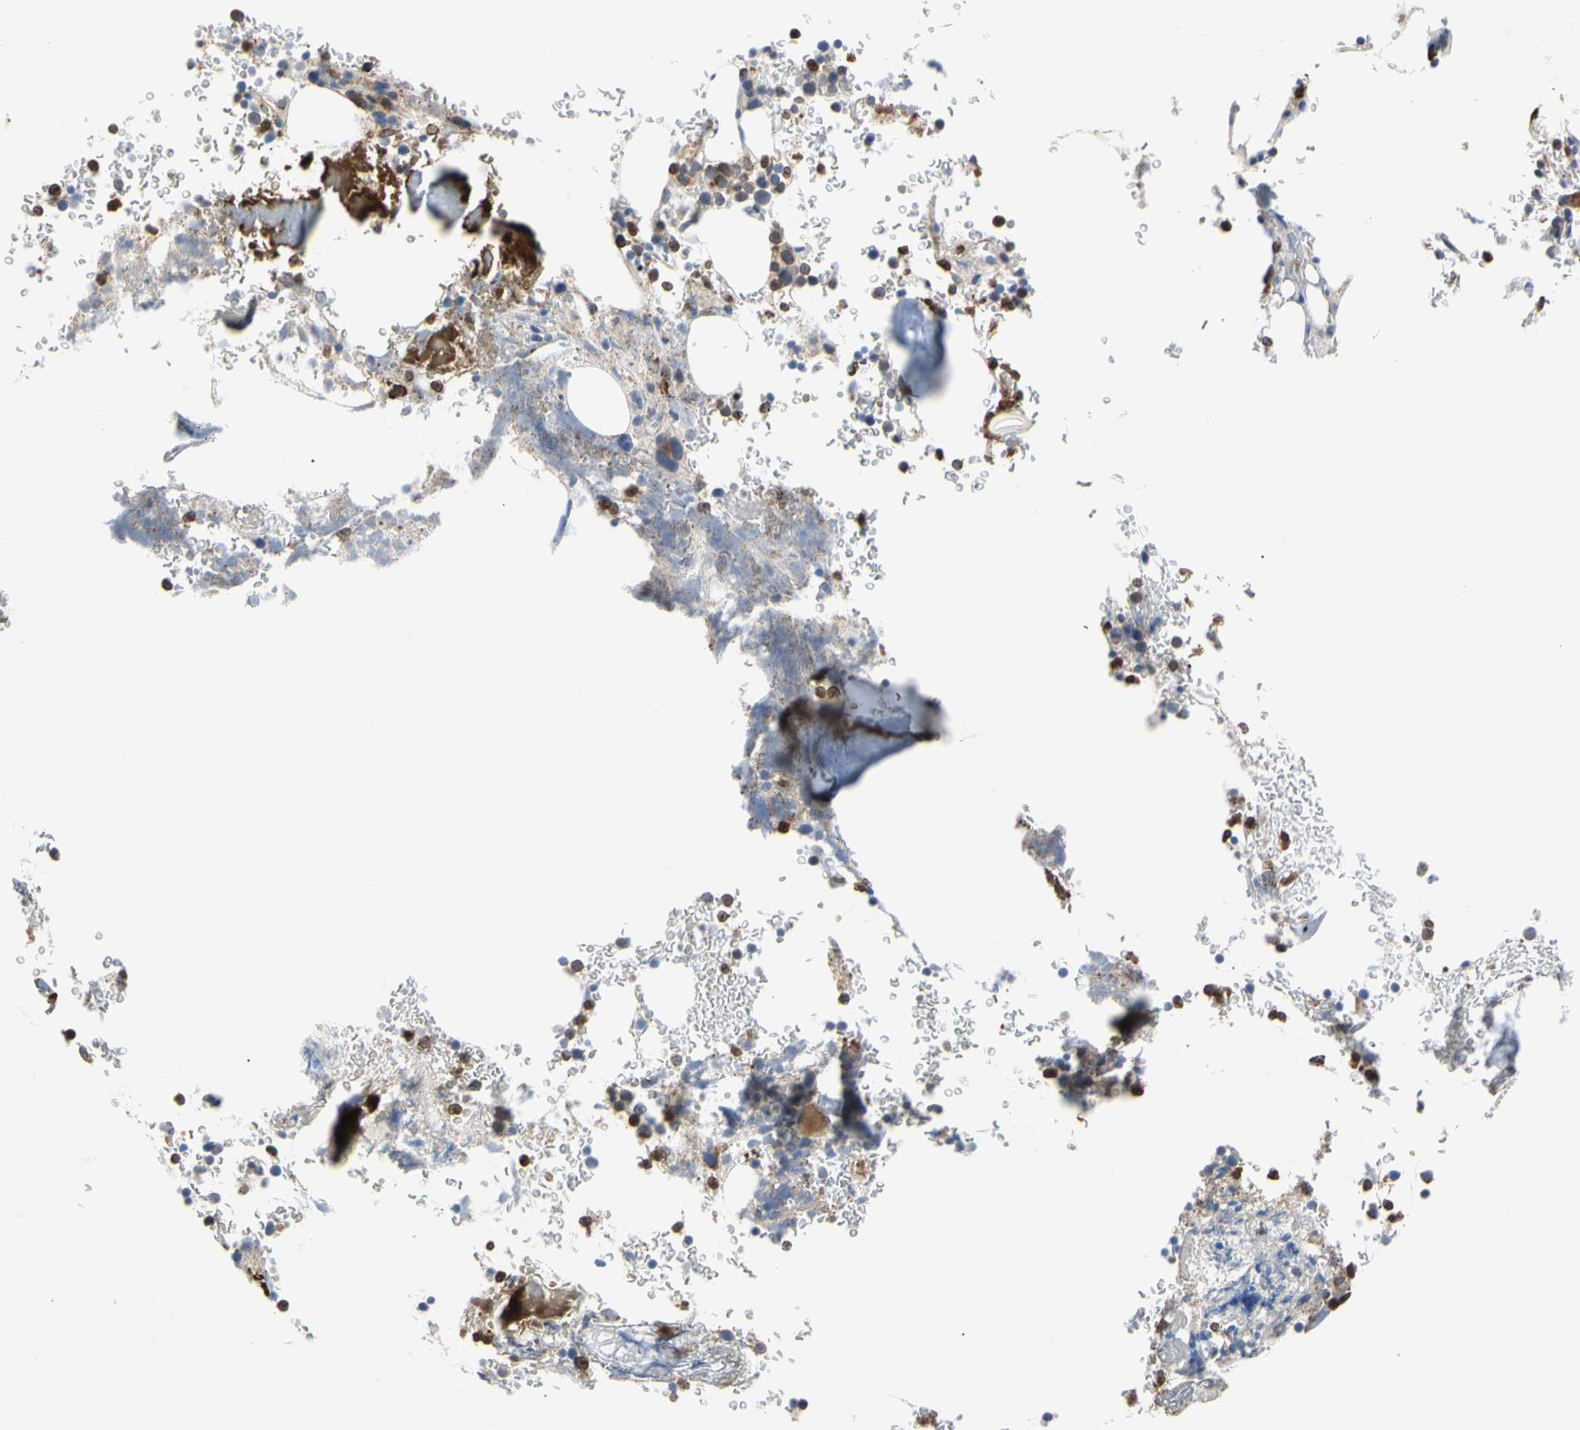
{"staining": {"intensity": "strong", "quantity": "25%-75%", "location": "cytoplasmic/membranous"}, "tissue": "bone marrow", "cell_type": "Hematopoietic cells", "image_type": "normal", "snomed": [{"axis": "morphology", "description": "Normal tissue, NOS"}, {"axis": "topography", "description": "Bone marrow"}], "caption": "Benign bone marrow displays strong cytoplasmic/membranous expression in about 25%-75% of hematopoietic cells, visualized by immunohistochemistry.", "gene": "MCL1", "patient": {"sex": "female", "age": 73}}